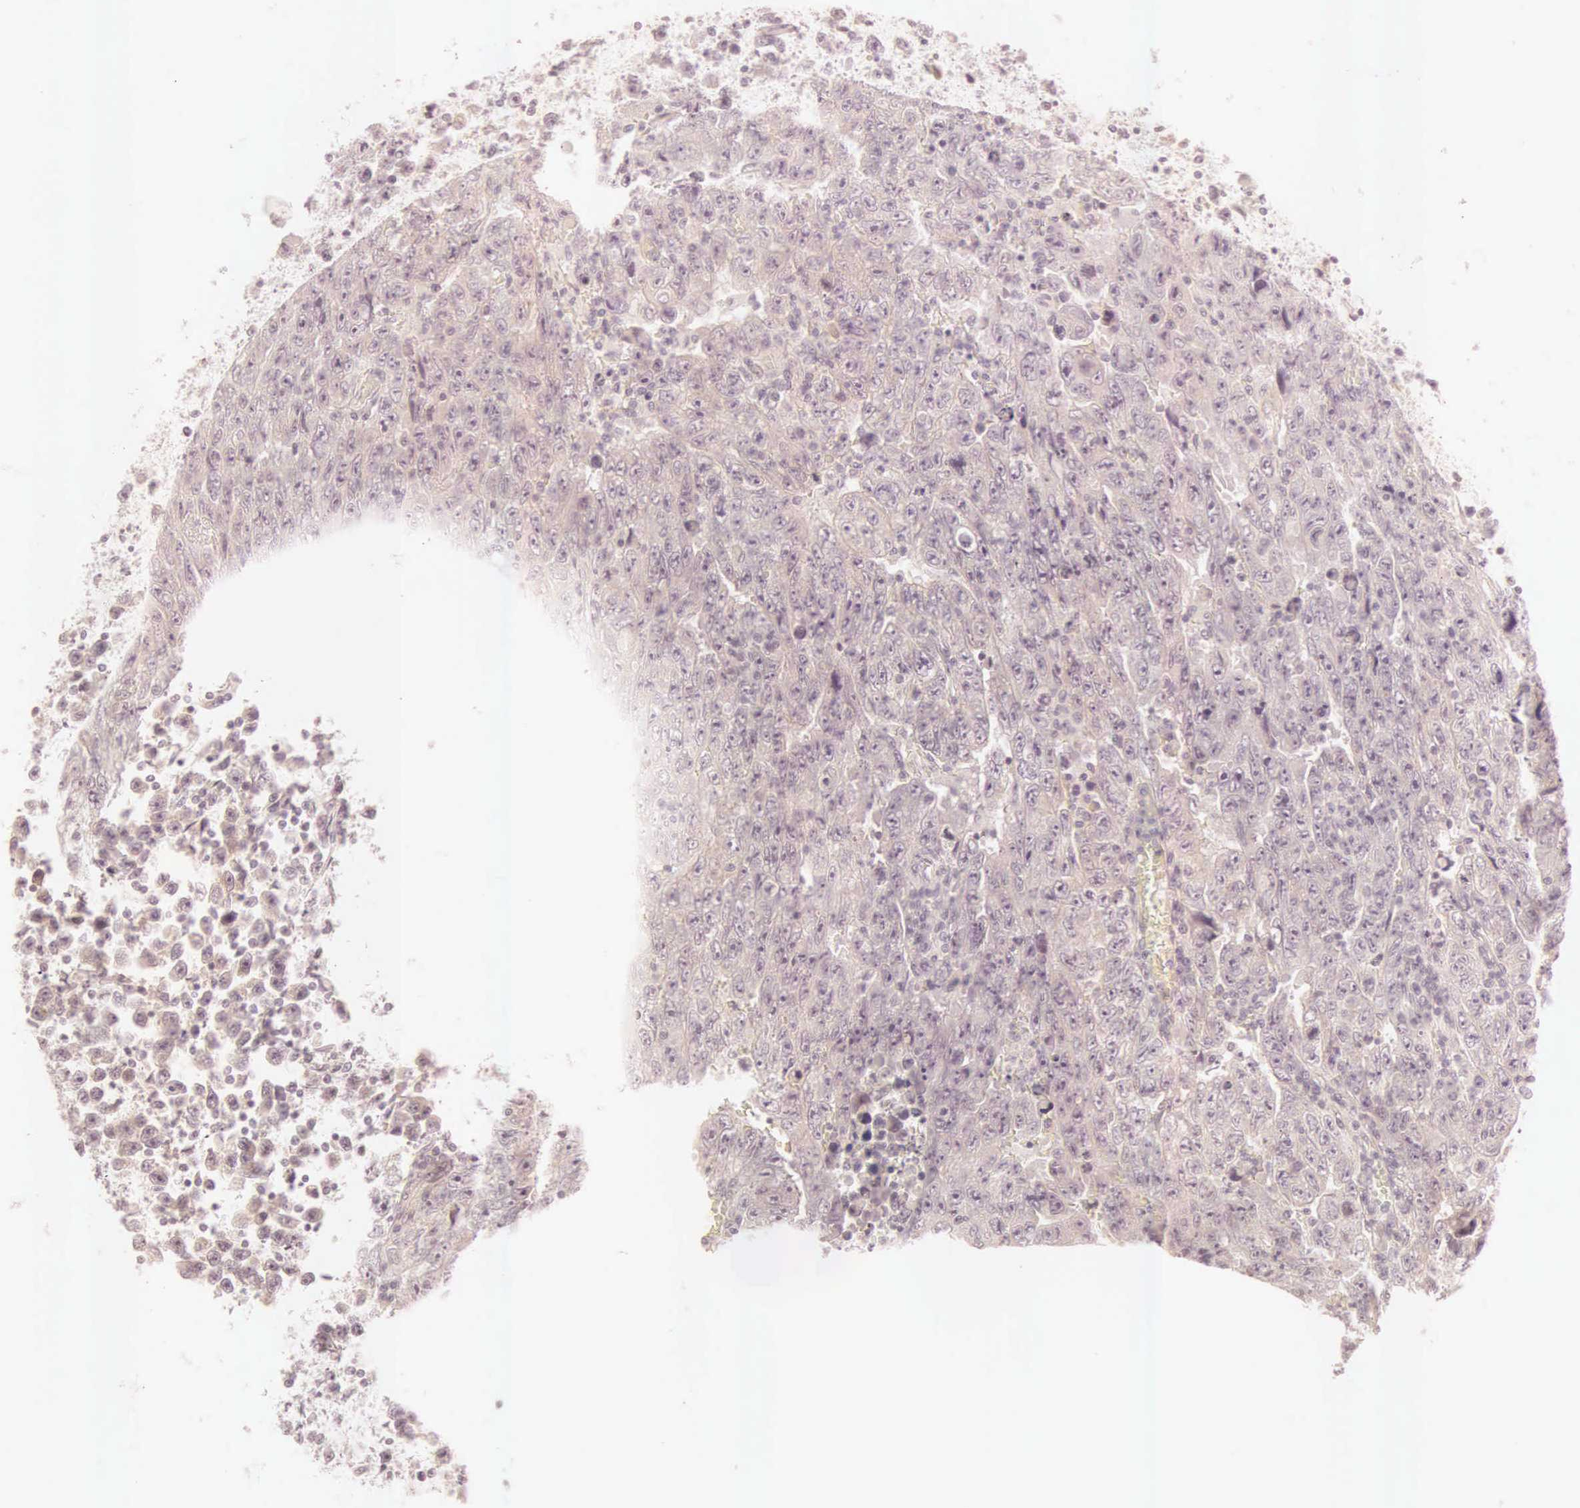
{"staining": {"intensity": "weak", "quantity": ">75%", "location": "cytoplasmic/membranous"}, "tissue": "testis cancer", "cell_type": "Tumor cells", "image_type": "cancer", "snomed": [{"axis": "morphology", "description": "Carcinoma, Embryonal, NOS"}, {"axis": "topography", "description": "Testis"}], "caption": "Embryonal carcinoma (testis) tissue exhibits weak cytoplasmic/membranous positivity in approximately >75% of tumor cells", "gene": "CEP170B", "patient": {"sex": "male", "age": 28}}